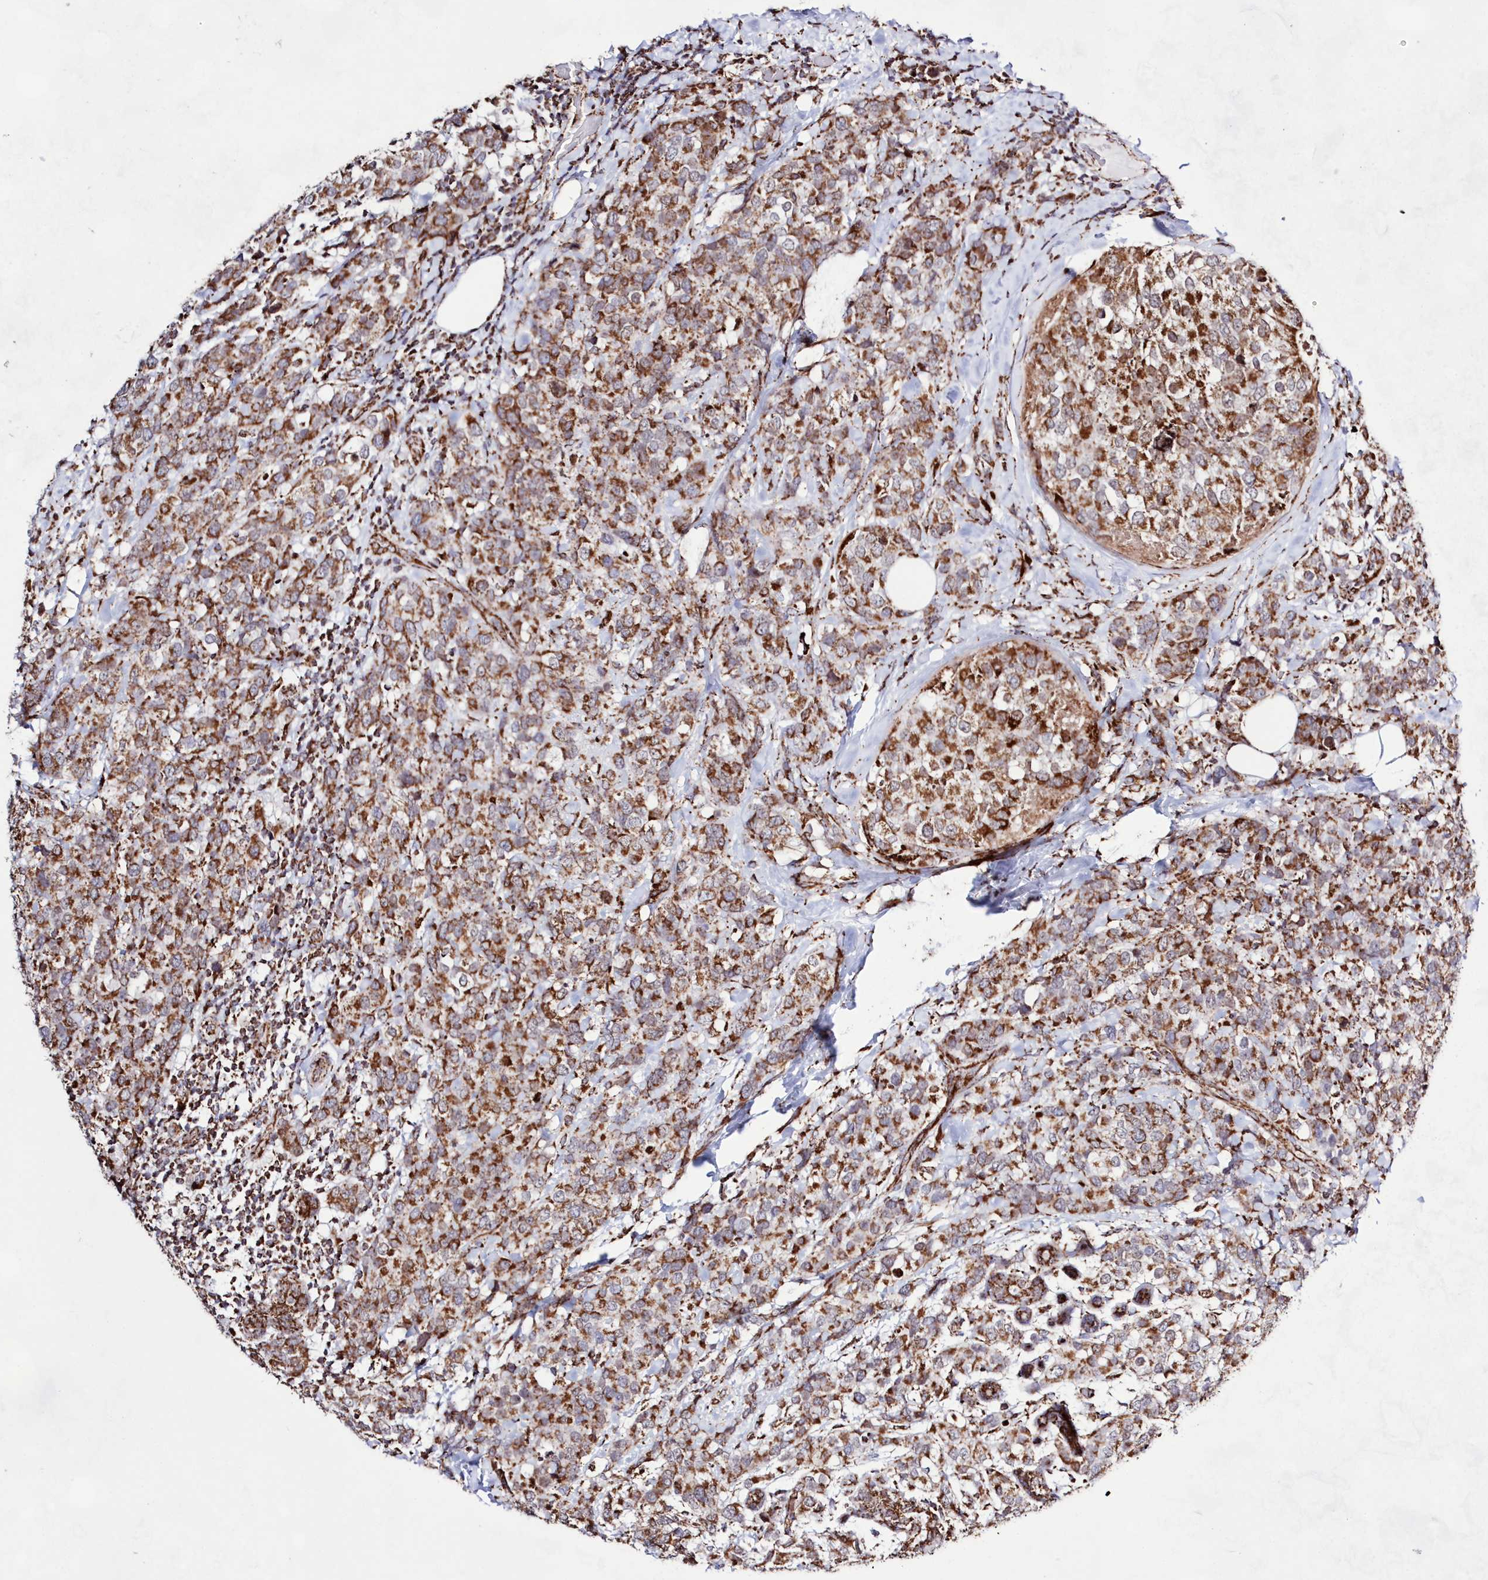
{"staining": {"intensity": "moderate", "quantity": ">75%", "location": "cytoplasmic/membranous"}, "tissue": "breast cancer", "cell_type": "Tumor cells", "image_type": "cancer", "snomed": [{"axis": "morphology", "description": "Lobular carcinoma"}, {"axis": "topography", "description": "Breast"}], "caption": "Moderate cytoplasmic/membranous expression is seen in about >75% of tumor cells in breast lobular carcinoma.", "gene": "HADHB", "patient": {"sex": "female", "age": 59}}